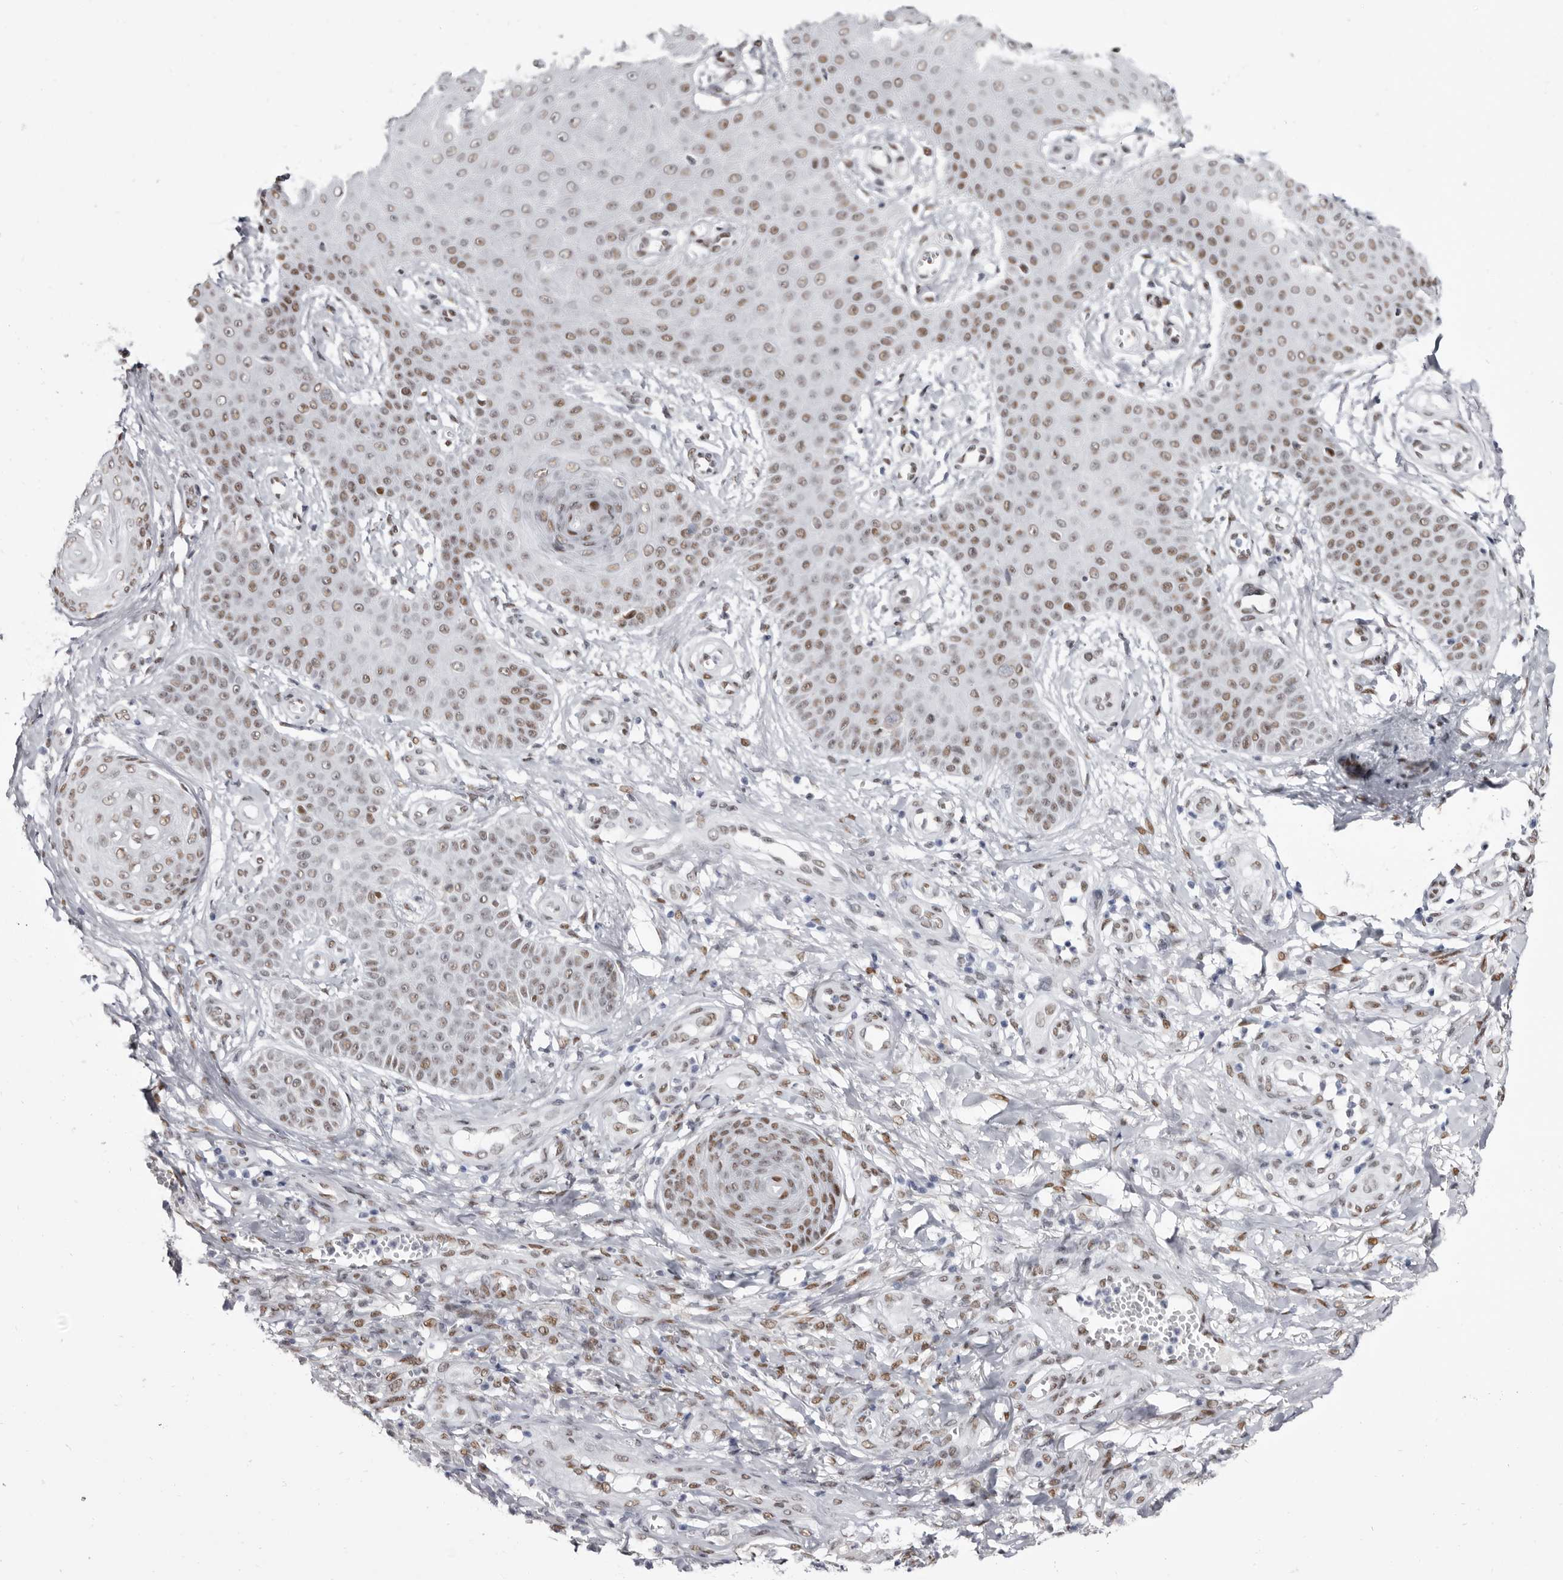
{"staining": {"intensity": "weak", "quantity": "25%-75%", "location": "nuclear"}, "tissue": "skin cancer", "cell_type": "Tumor cells", "image_type": "cancer", "snomed": [{"axis": "morphology", "description": "Squamous cell carcinoma, NOS"}, {"axis": "topography", "description": "Skin"}], "caption": "An IHC image of tumor tissue is shown. Protein staining in brown shows weak nuclear positivity in skin cancer within tumor cells. Using DAB (3,3'-diaminobenzidine) (brown) and hematoxylin (blue) stains, captured at high magnification using brightfield microscopy.", "gene": "ZNF326", "patient": {"sex": "male", "age": 74}}